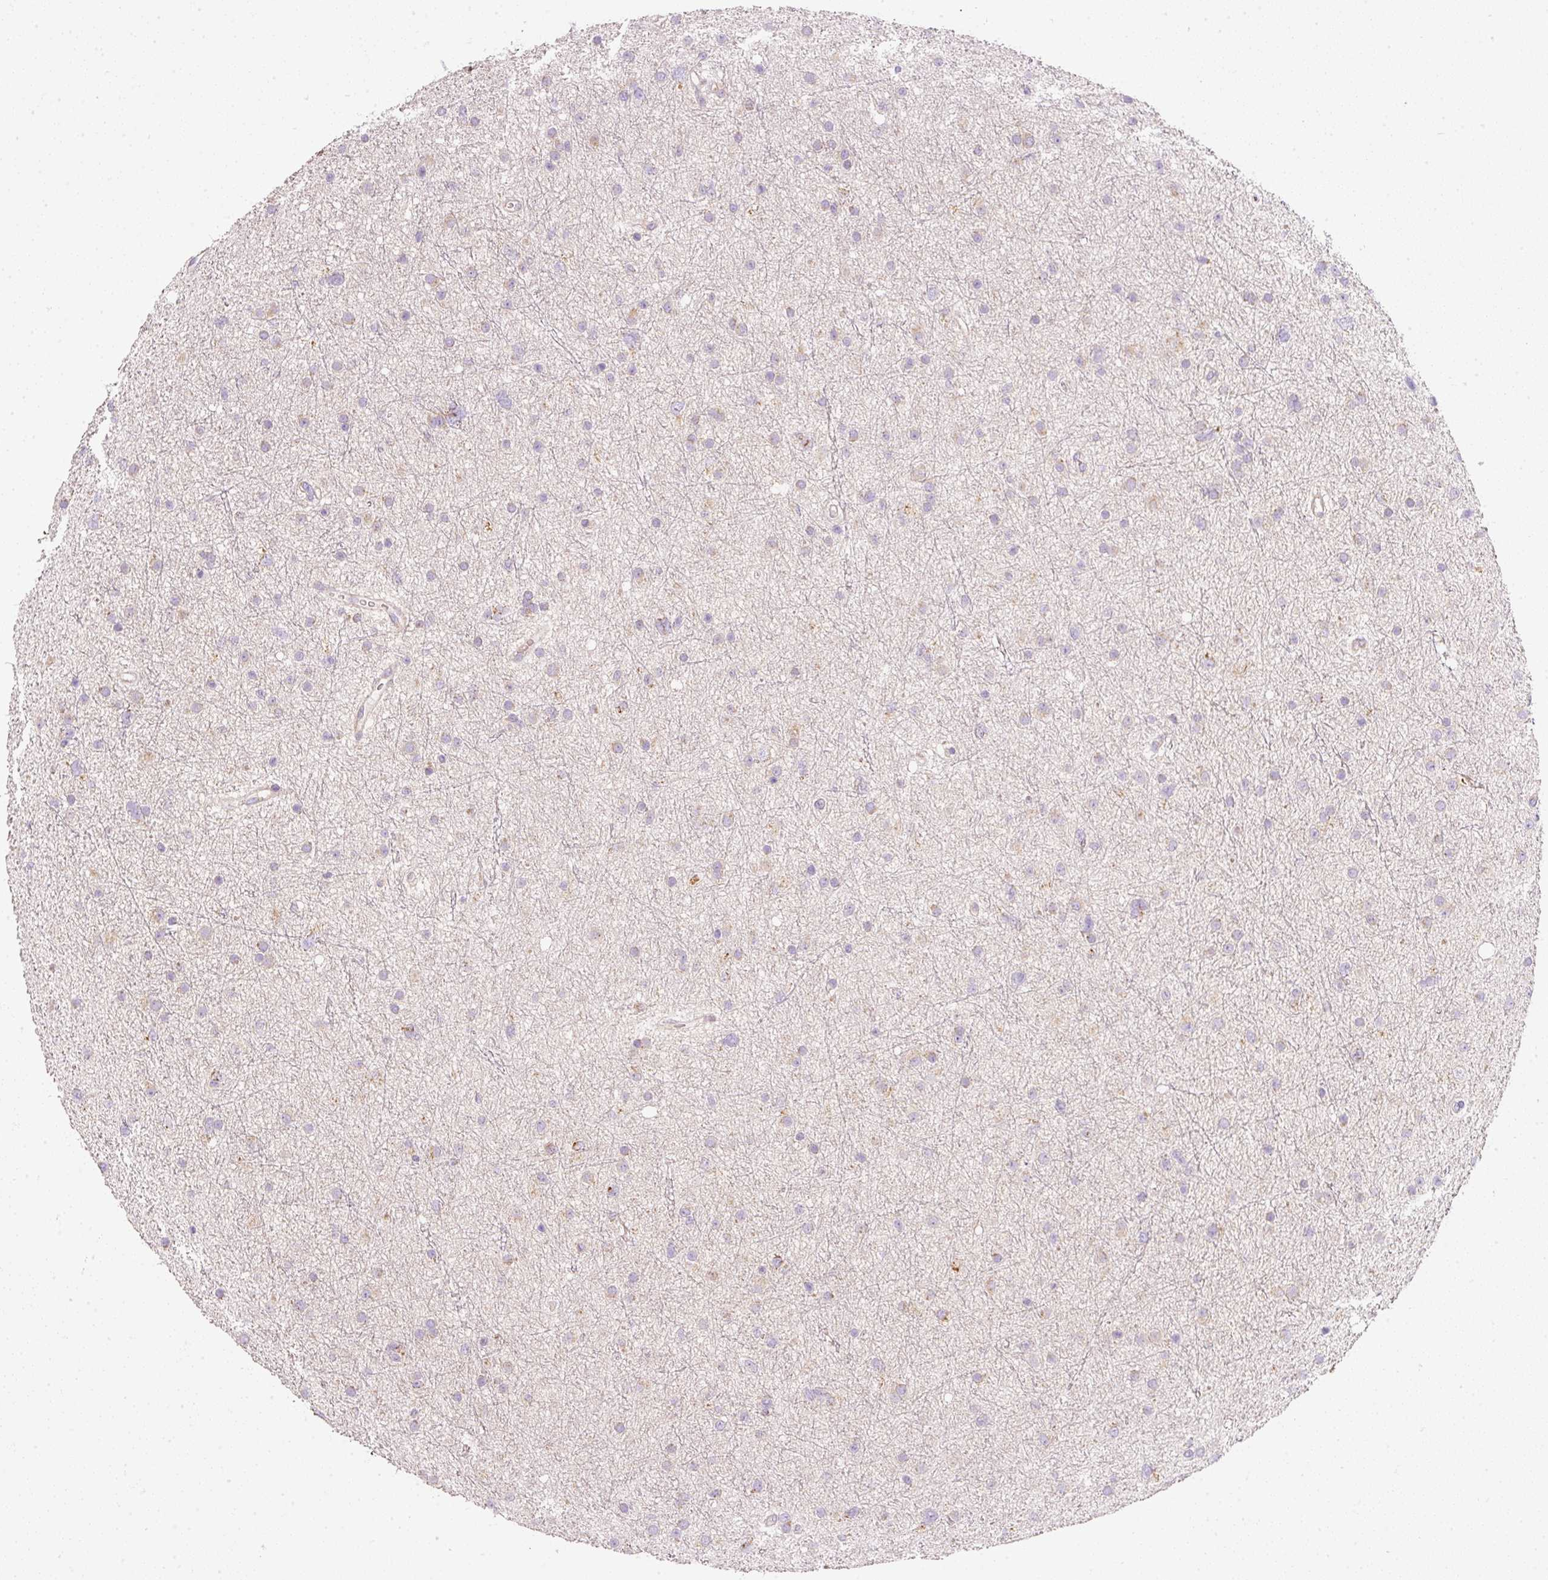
{"staining": {"intensity": "weak", "quantity": "<25%", "location": "cytoplasmic/membranous"}, "tissue": "glioma", "cell_type": "Tumor cells", "image_type": "cancer", "snomed": [{"axis": "morphology", "description": "Glioma, malignant, Low grade"}, {"axis": "topography", "description": "Cerebral cortex"}], "caption": "Human malignant glioma (low-grade) stained for a protein using immunohistochemistry (IHC) displays no positivity in tumor cells.", "gene": "NDUFA1", "patient": {"sex": "female", "age": 39}}